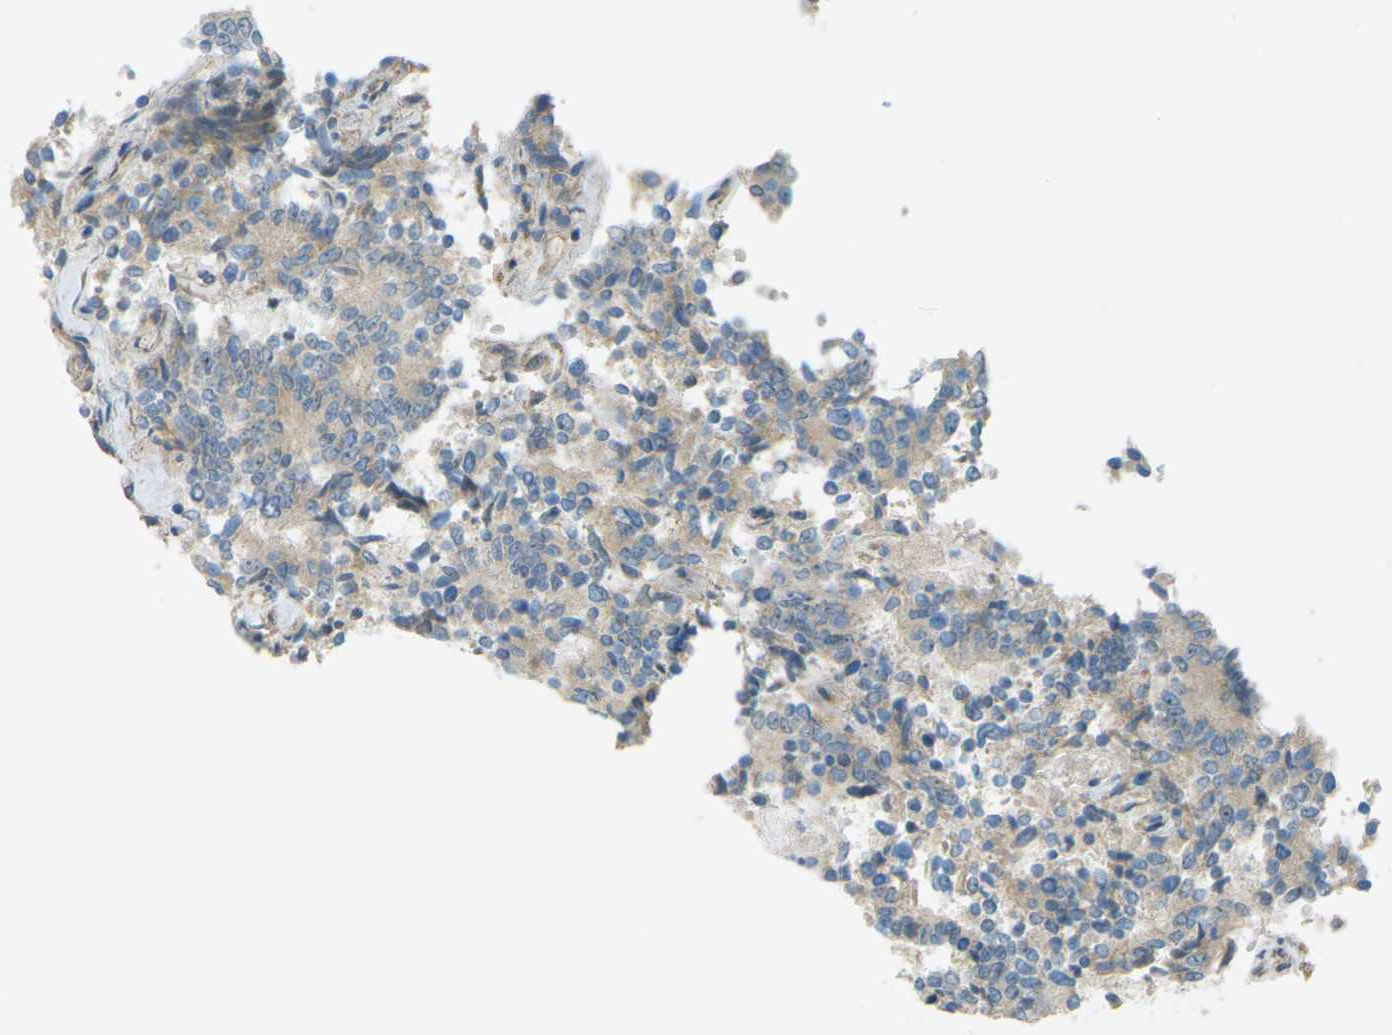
{"staining": {"intensity": "weak", "quantity": ">75%", "location": "cytoplasmic/membranous"}, "tissue": "prostate cancer", "cell_type": "Tumor cells", "image_type": "cancer", "snomed": [{"axis": "morphology", "description": "Normal tissue, NOS"}, {"axis": "morphology", "description": "Adenocarcinoma, High grade"}, {"axis": "topography", "description": "Prostate"}, {"axis": "topography", "description": "Seminal veicle"}], "caption": "A histopathology image of human high-grade adenocarcinoma (prostate) stained for a protein reveals weak cytoplasmic/membranous brown staining in tumor cells.", "gene": "CCDC186", "patient": {"sex": "male", "age": 55}}